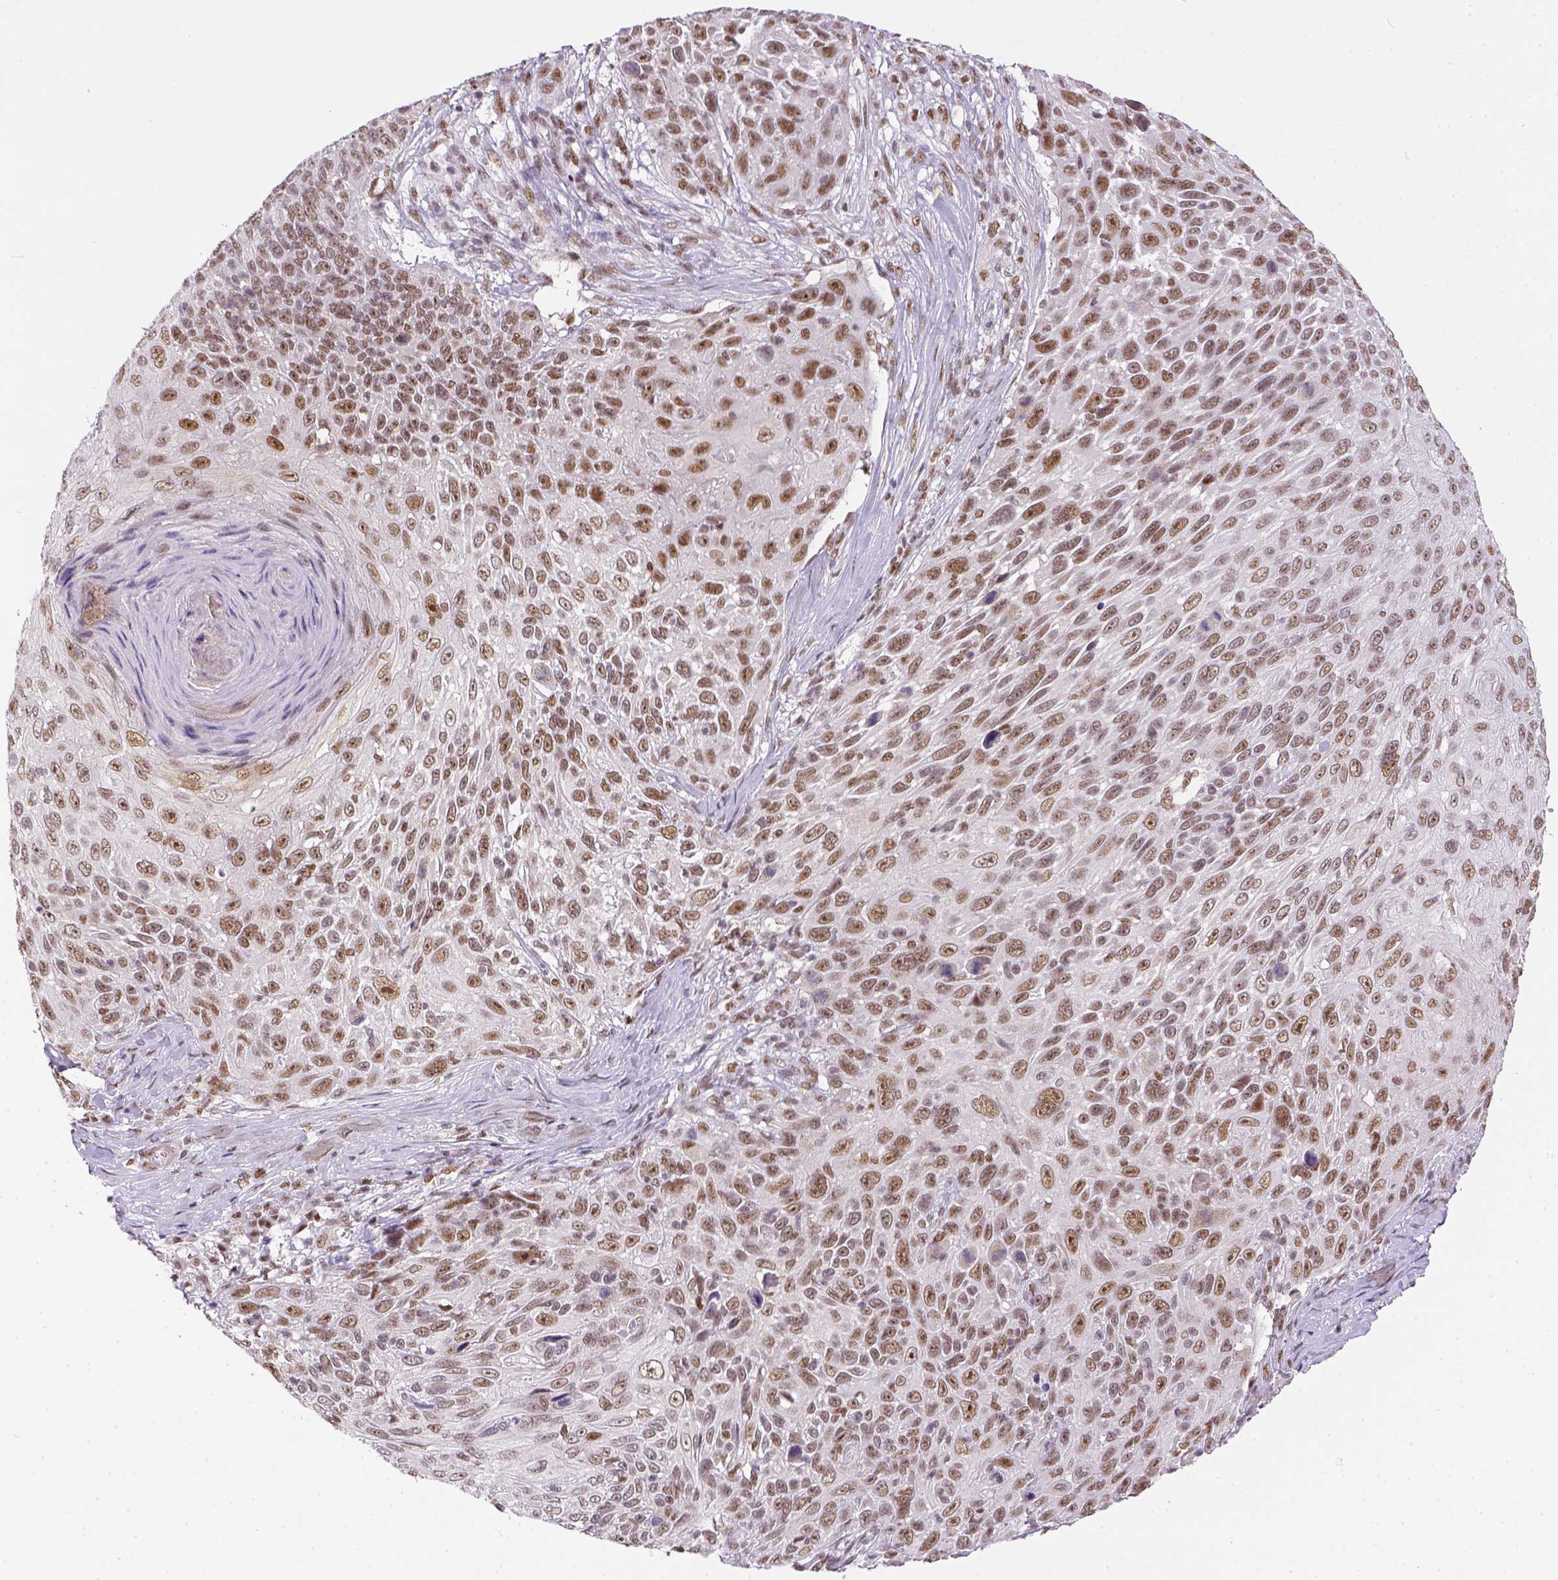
{"staining": {"intensity": "moderate", "quantity": ">75%", "location": "nuclear"}, "tissue": "skin cancer", "cell_type": "Tumor cells", "image_type": "cancer", "snomed": [{"axis": "morphology", "description": "Squamous cell carcinoma, NOS"}, {"axis": "topography", "description": "Skin"}], "caption": "Immunohistochemical staining of human skin squamous cell carcinoma exhibits medium levels of moderate nuclear expression in about >75% of tumor cells.", "gene": "ERCC1", "patient": {"sex": "male", "age": 92}}